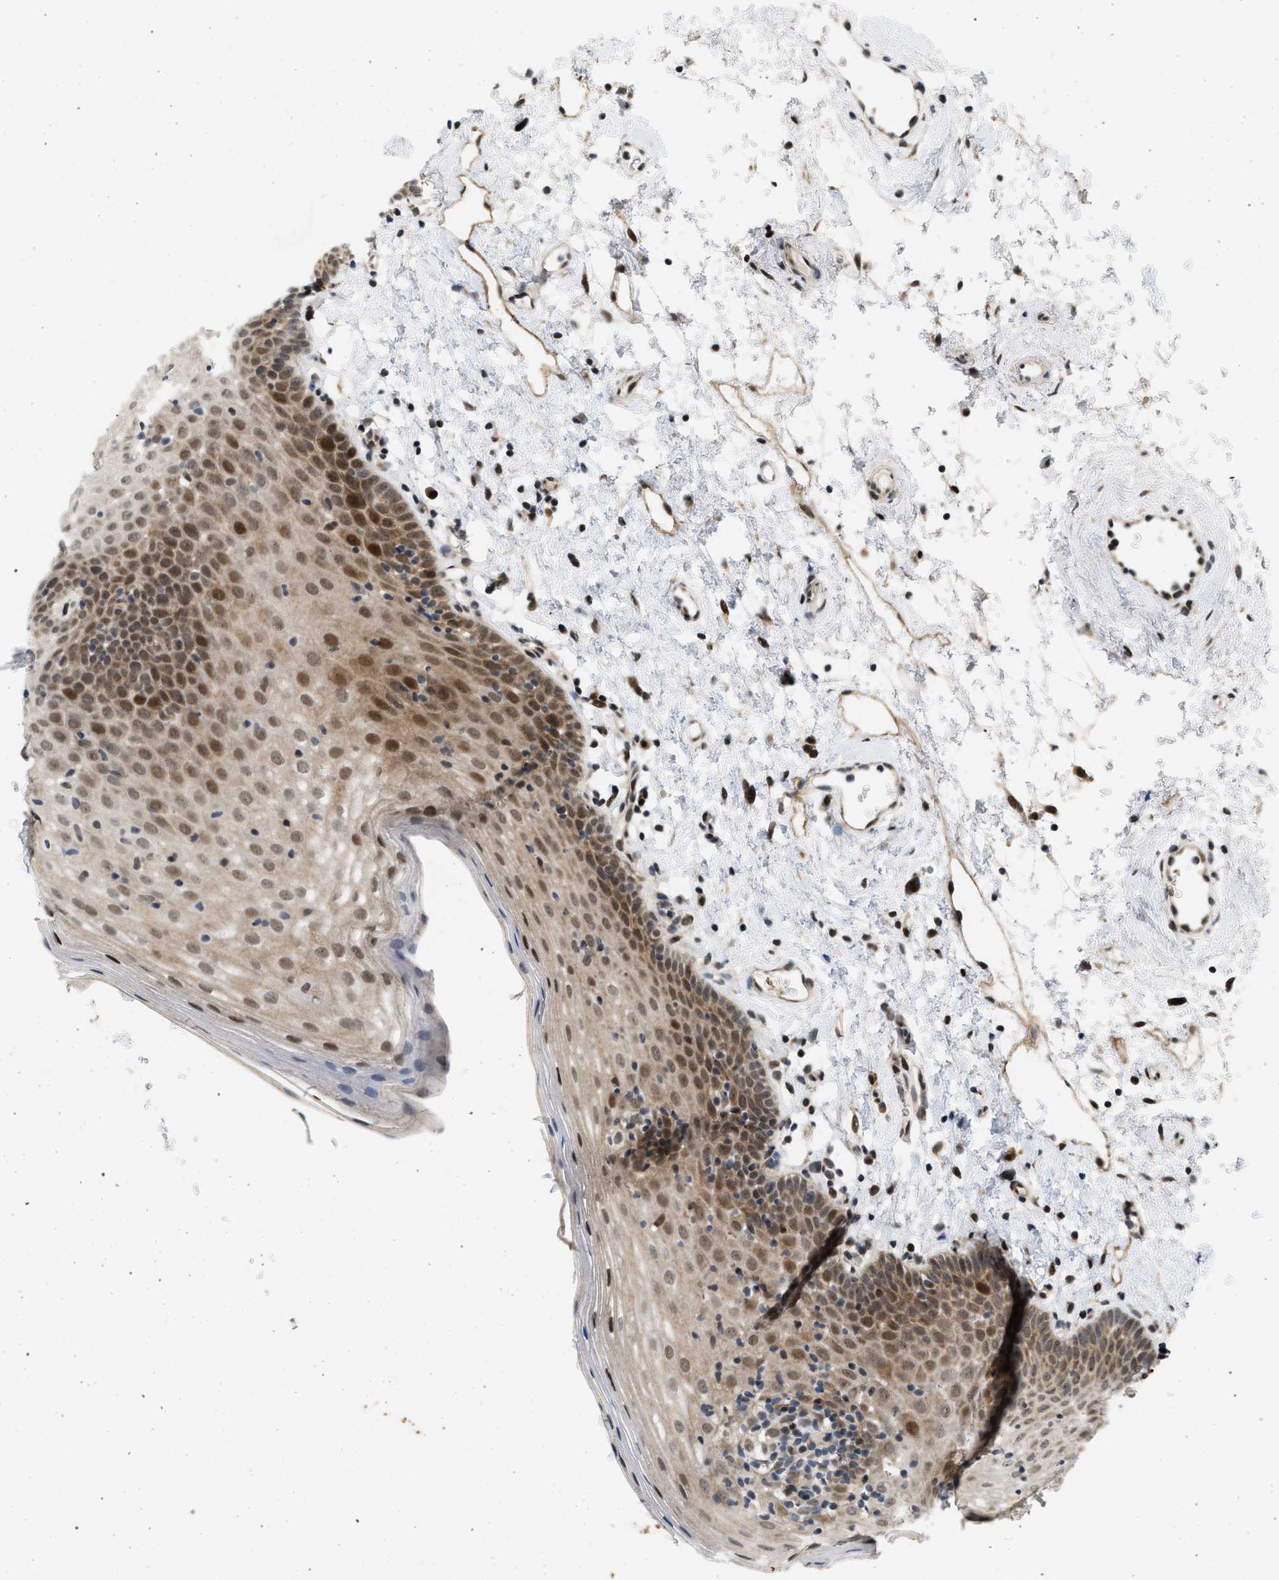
{"staining": {"intensity": "strong", "quantity": ">75%", "location": "cytoplasmic/membranous,nuclear"}, "tissue": "oral mucosa", "cell_type": "Squamous epithelial cells", "image_type": "normal", "snomed": [{"axis": "morphology", "description": "Normal tissue, NOS"}, {"axis": "topography", "description": "Oral tissue"}], "caption": "Squamous epithelial cells demonstrate high levels of strong cytoplasmic/membranous,nuclear positivity in about >75% of cells in normal human oral mucosa.", "gene": "ANKRD11", "patient": {"sex": "male", "age": 66}}